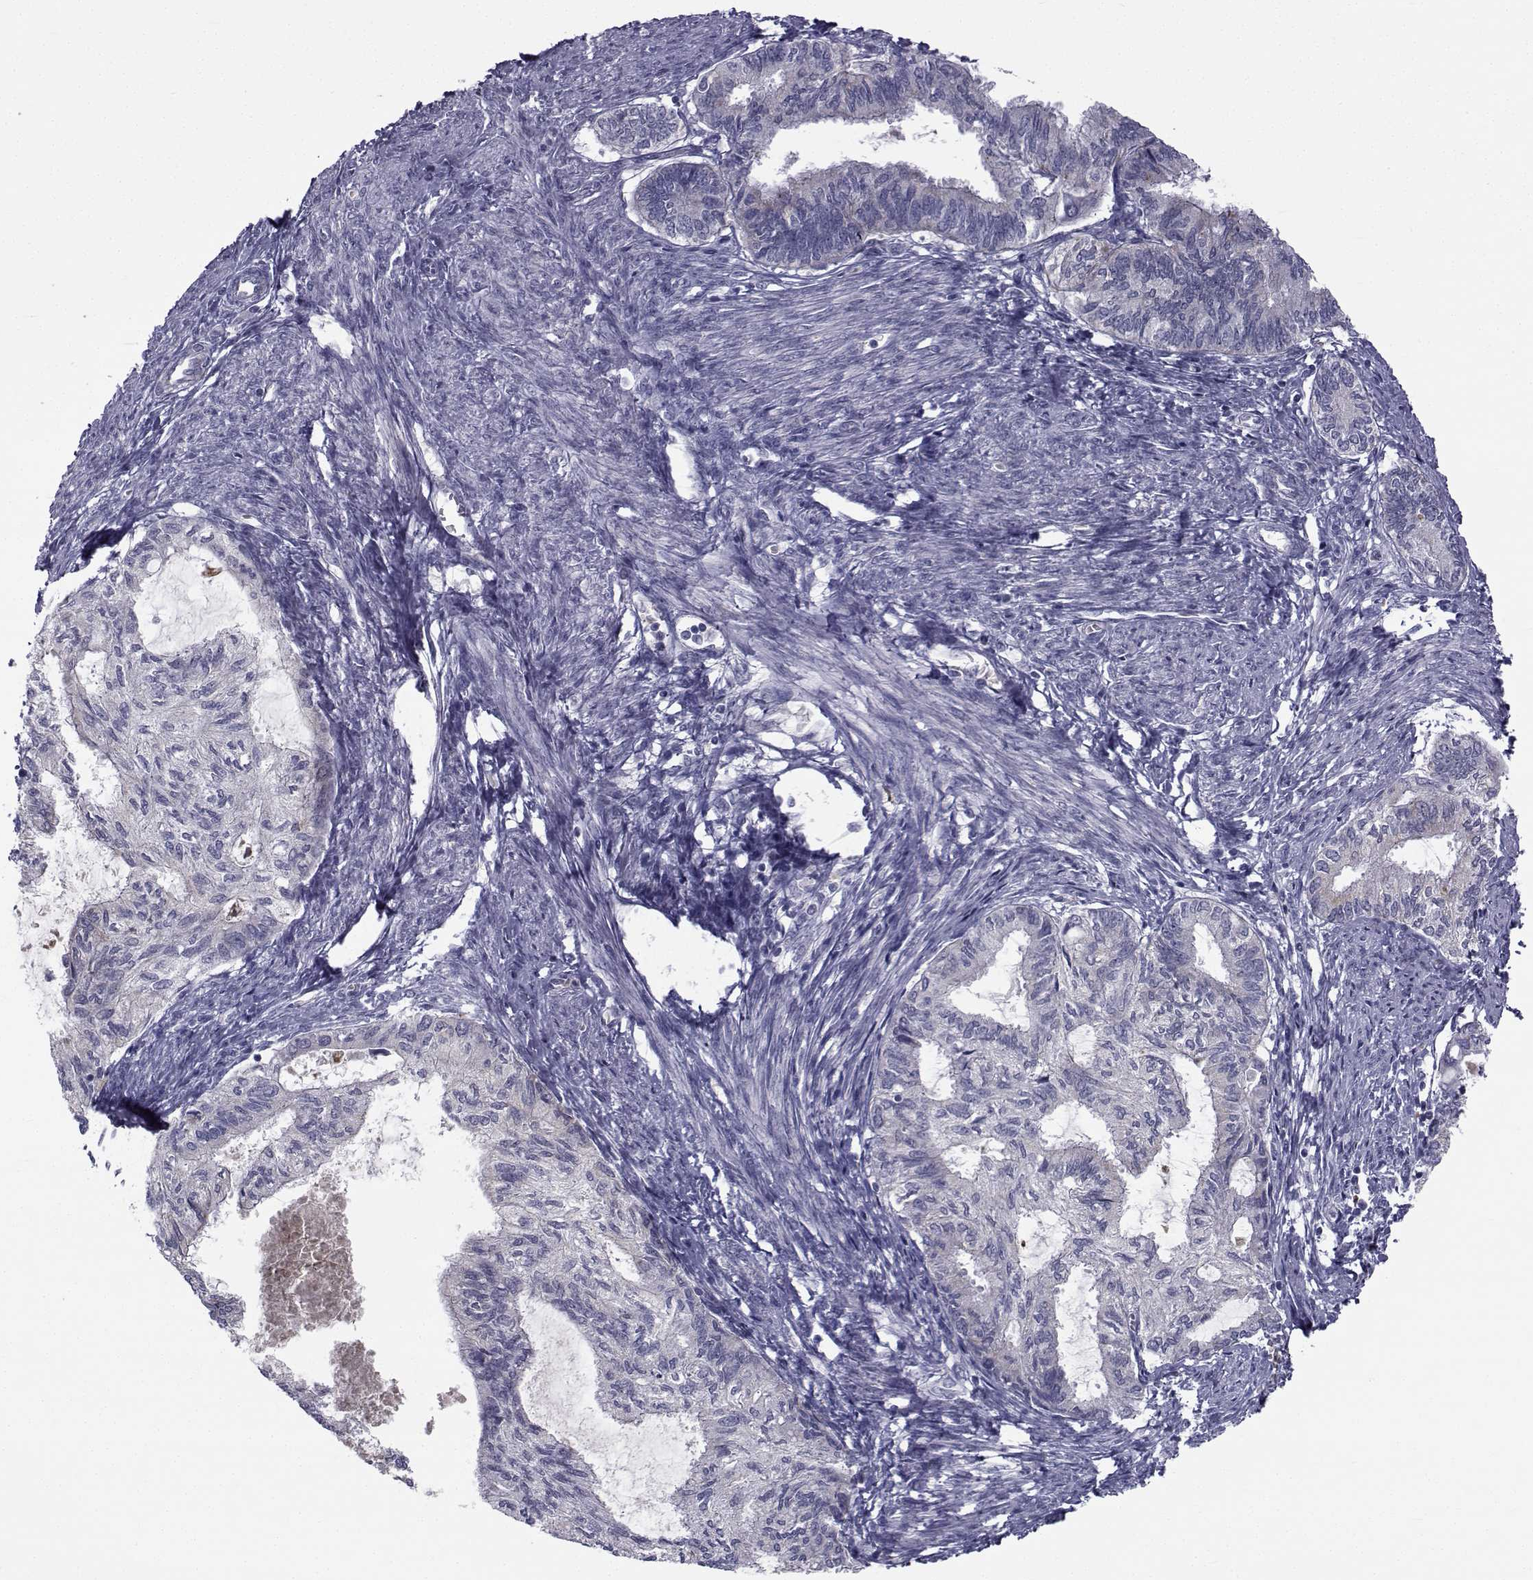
{"staining": {"intensity": "negative", "quantity": "none", "location": "none"}, "tissue": "endometrial cancer", "cell_type": "Tumor cells", "image_type": "cancer", "snomed": [{"axis": "morphology", "description": "Adenocarcinoma, NOS"}, {"axis": "topography", "description": "Endometrium"}], "caption": "The immunohistochemistry (IHC) image has no significant expression in tumor cells of endometrial cancer (adenocarcinoma) tissue.", "gene": "ANGPT1", "patient": {"sex": "female", "age": 86}}